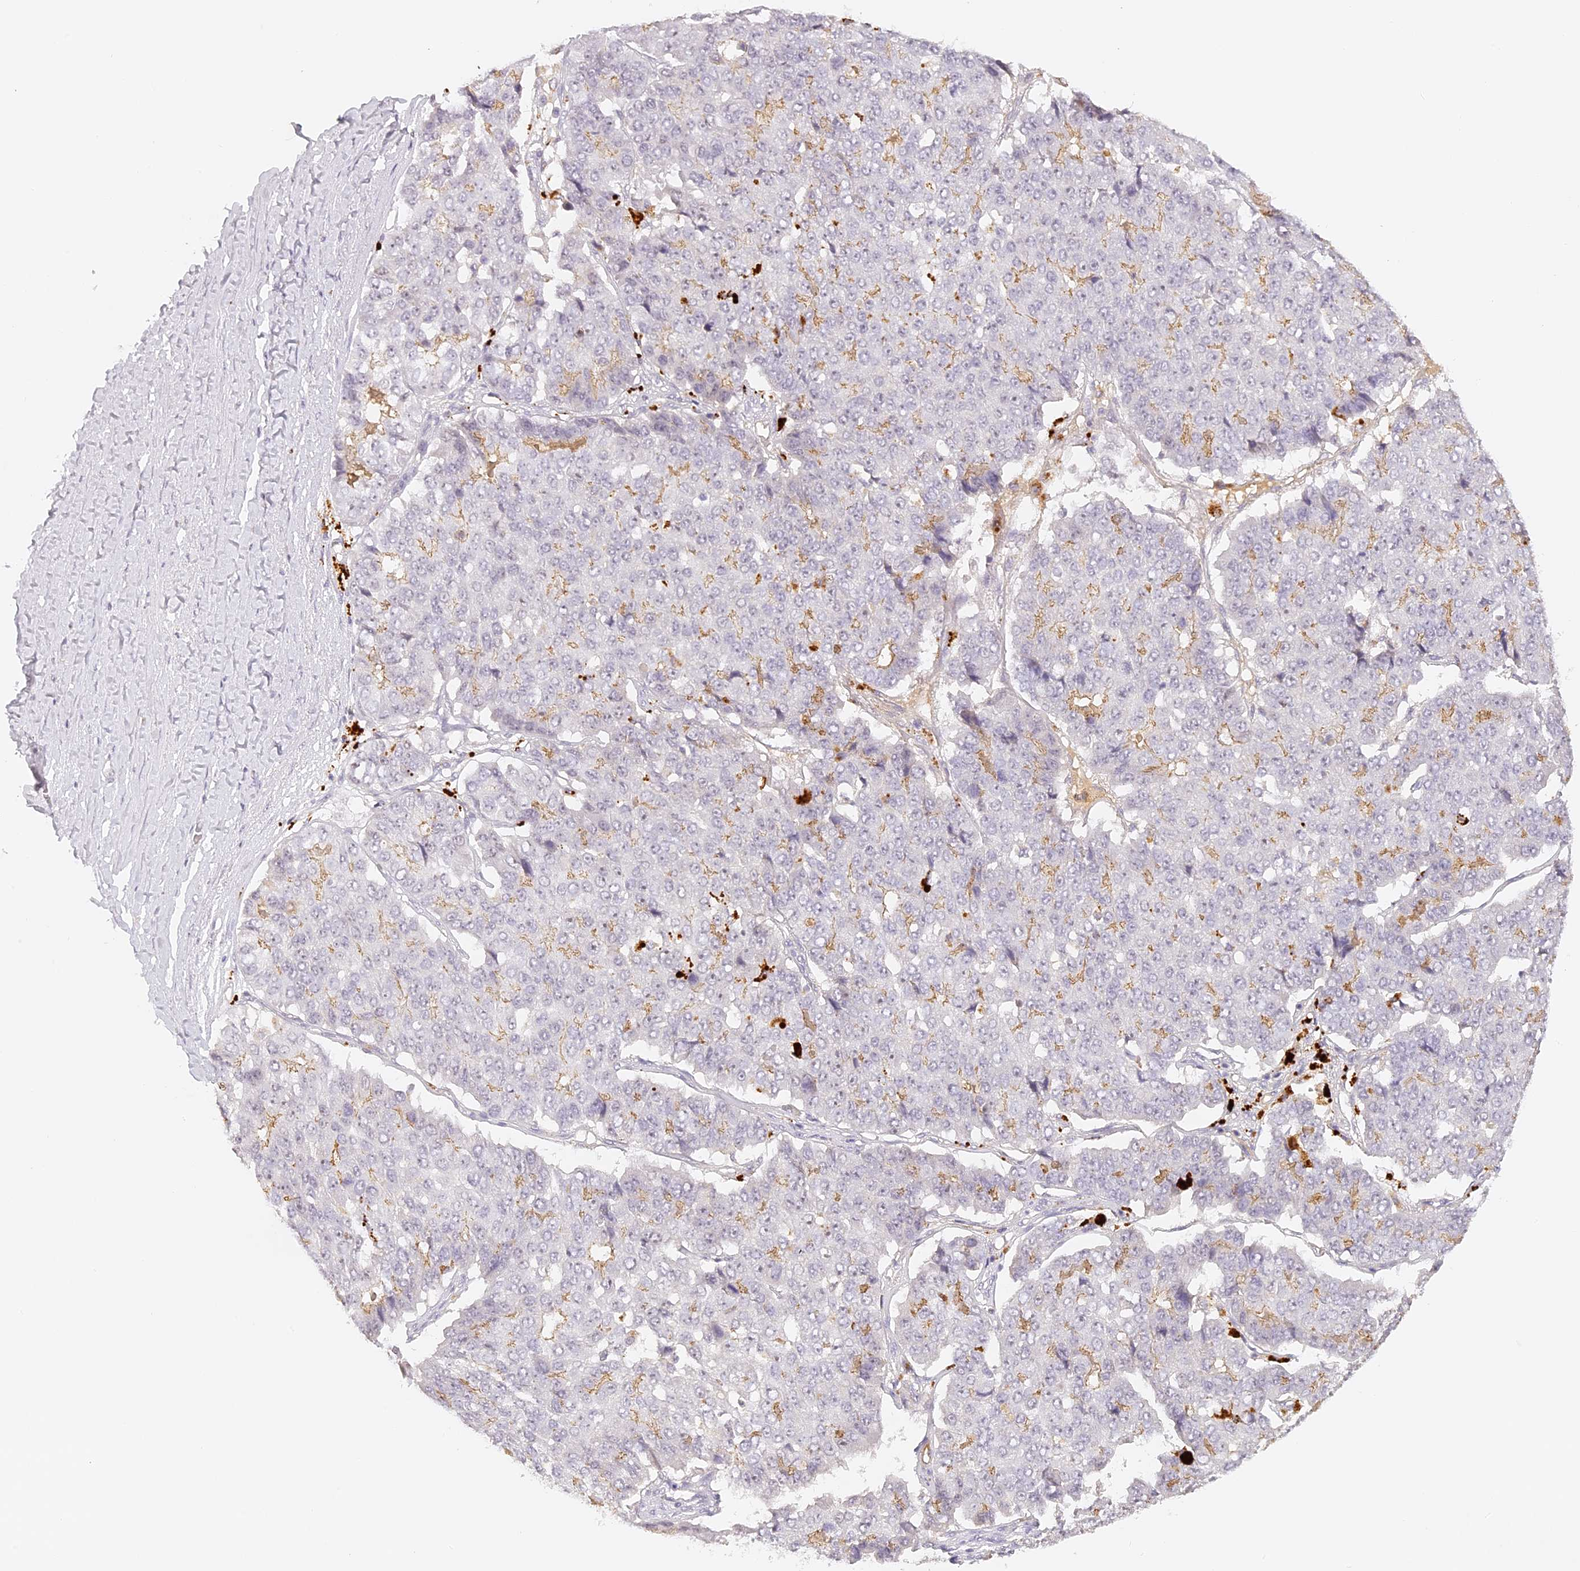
{"staining": {"intensity": "moderate", "quantity": "<25%", "location": "cytoplasmic/membranous"}, "tissue": "pancreatic cancer", "cell_type": "Tumor cells", "image_type": "cancer", "snomed": [{"axis": "morphology", "description": "Adenocarcinoma, NOS"}, {"axis": "topography", "description": "Pancreas"}], "caption": "Protein expression analysis of human pancreatic adenocarcinoma reveals moderate cytoplasmic/membranous staining in approximately <25% of tumor cells.", "gene": "ELL3", "patient": {"sex": "male", "age": 50}}